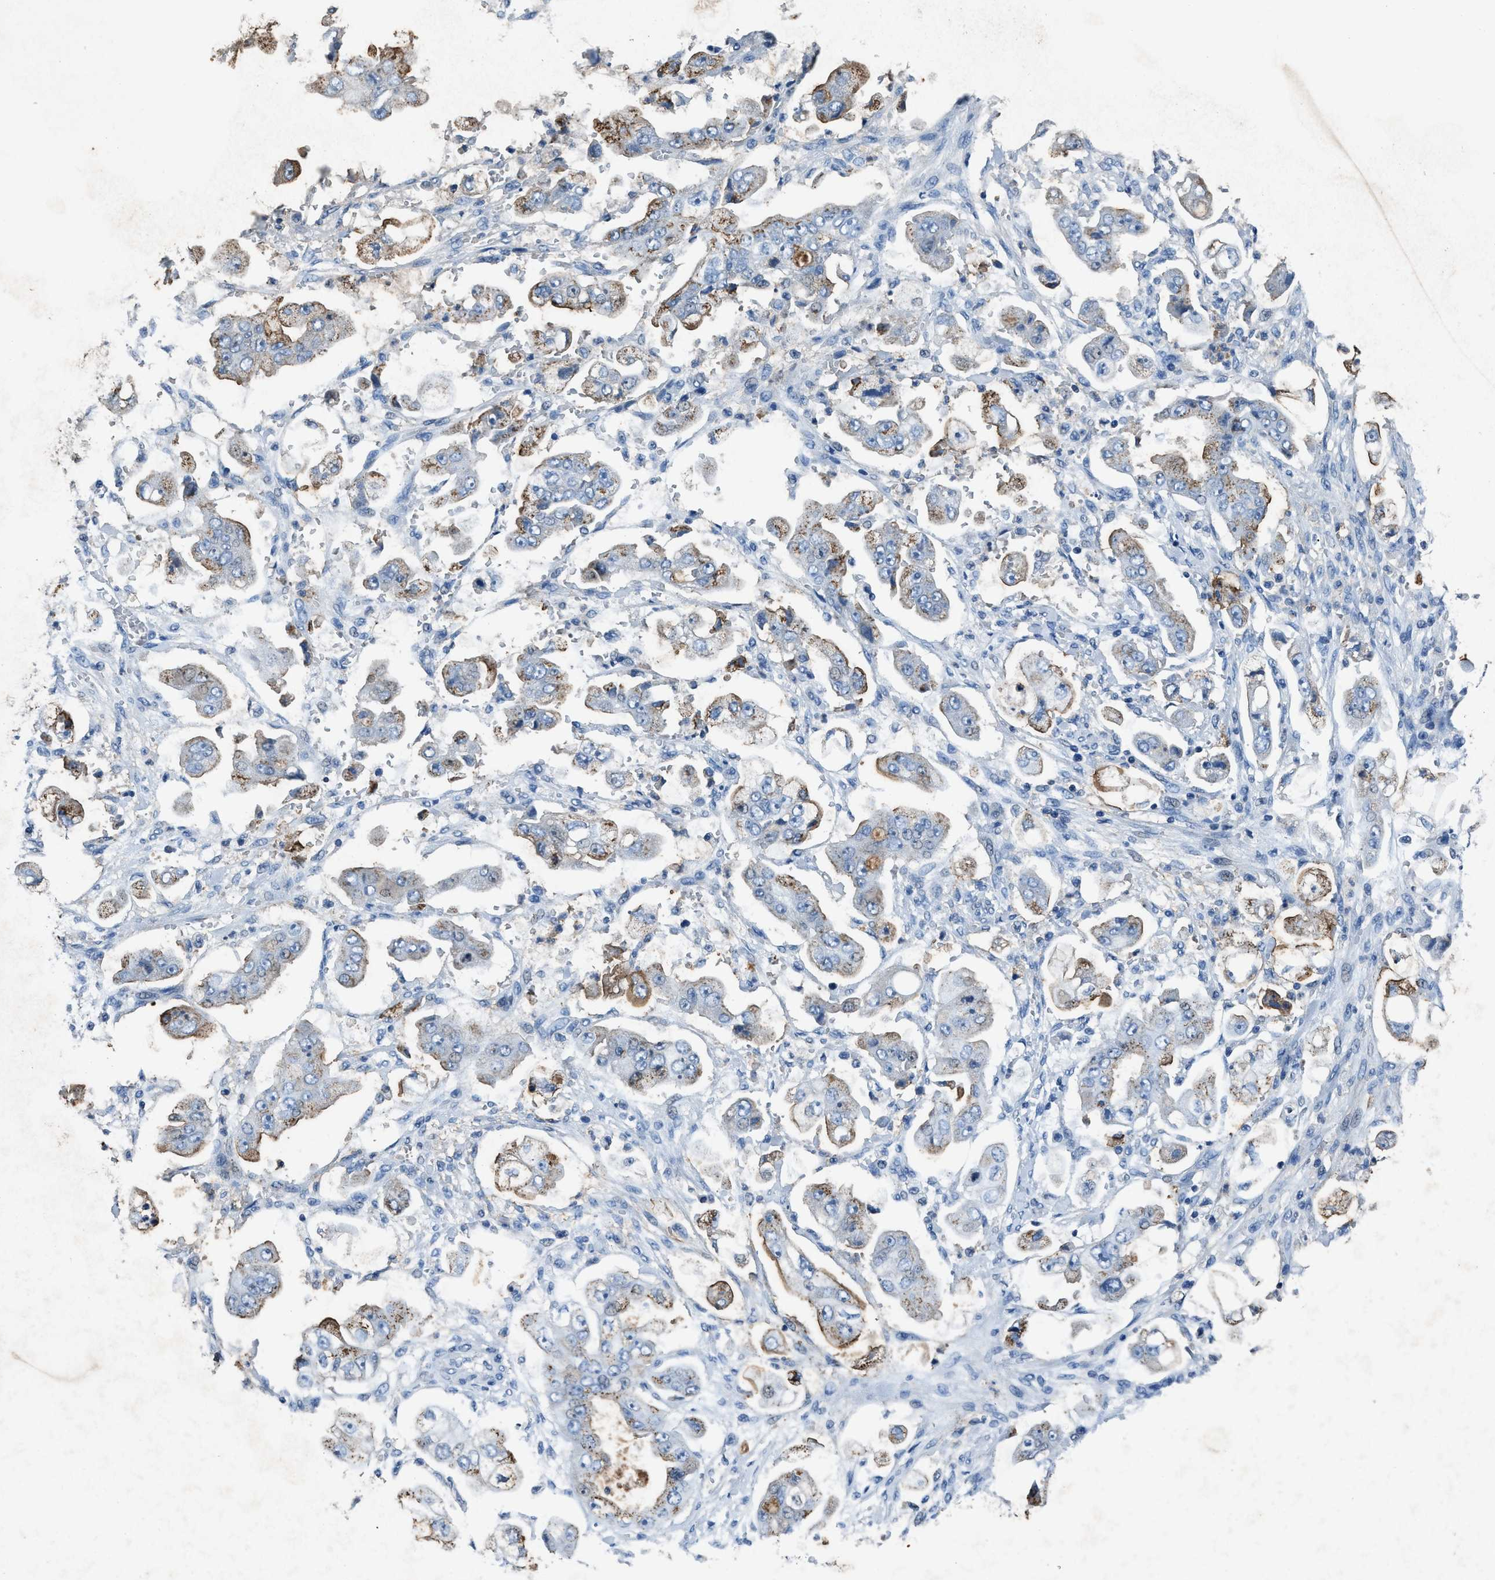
{"staining": {"intensity": "moderate", "quantity": "25%-75%", "location": "cytoplasmic/membranous"}, "tissue": "stomach cancer", "cell_type": "Tumor cells", "image_type": "cancer", "snomed": [{"axis": "morphology", "description": "Adenocarcinoma, NOS"}, {"axis": "topography", "description": "Stomach"}], "caption": "Protein expression analysis of human stomach adenocarcinoma reveals moderate cytoplasmic/membranous positivity in about 25%-75% of tumor cells. Ihc stains the protein of interest in brown and the nuclei are stained blue.", "gene": "ADAM2", "patient": {"sex": "male", "age": 62}}